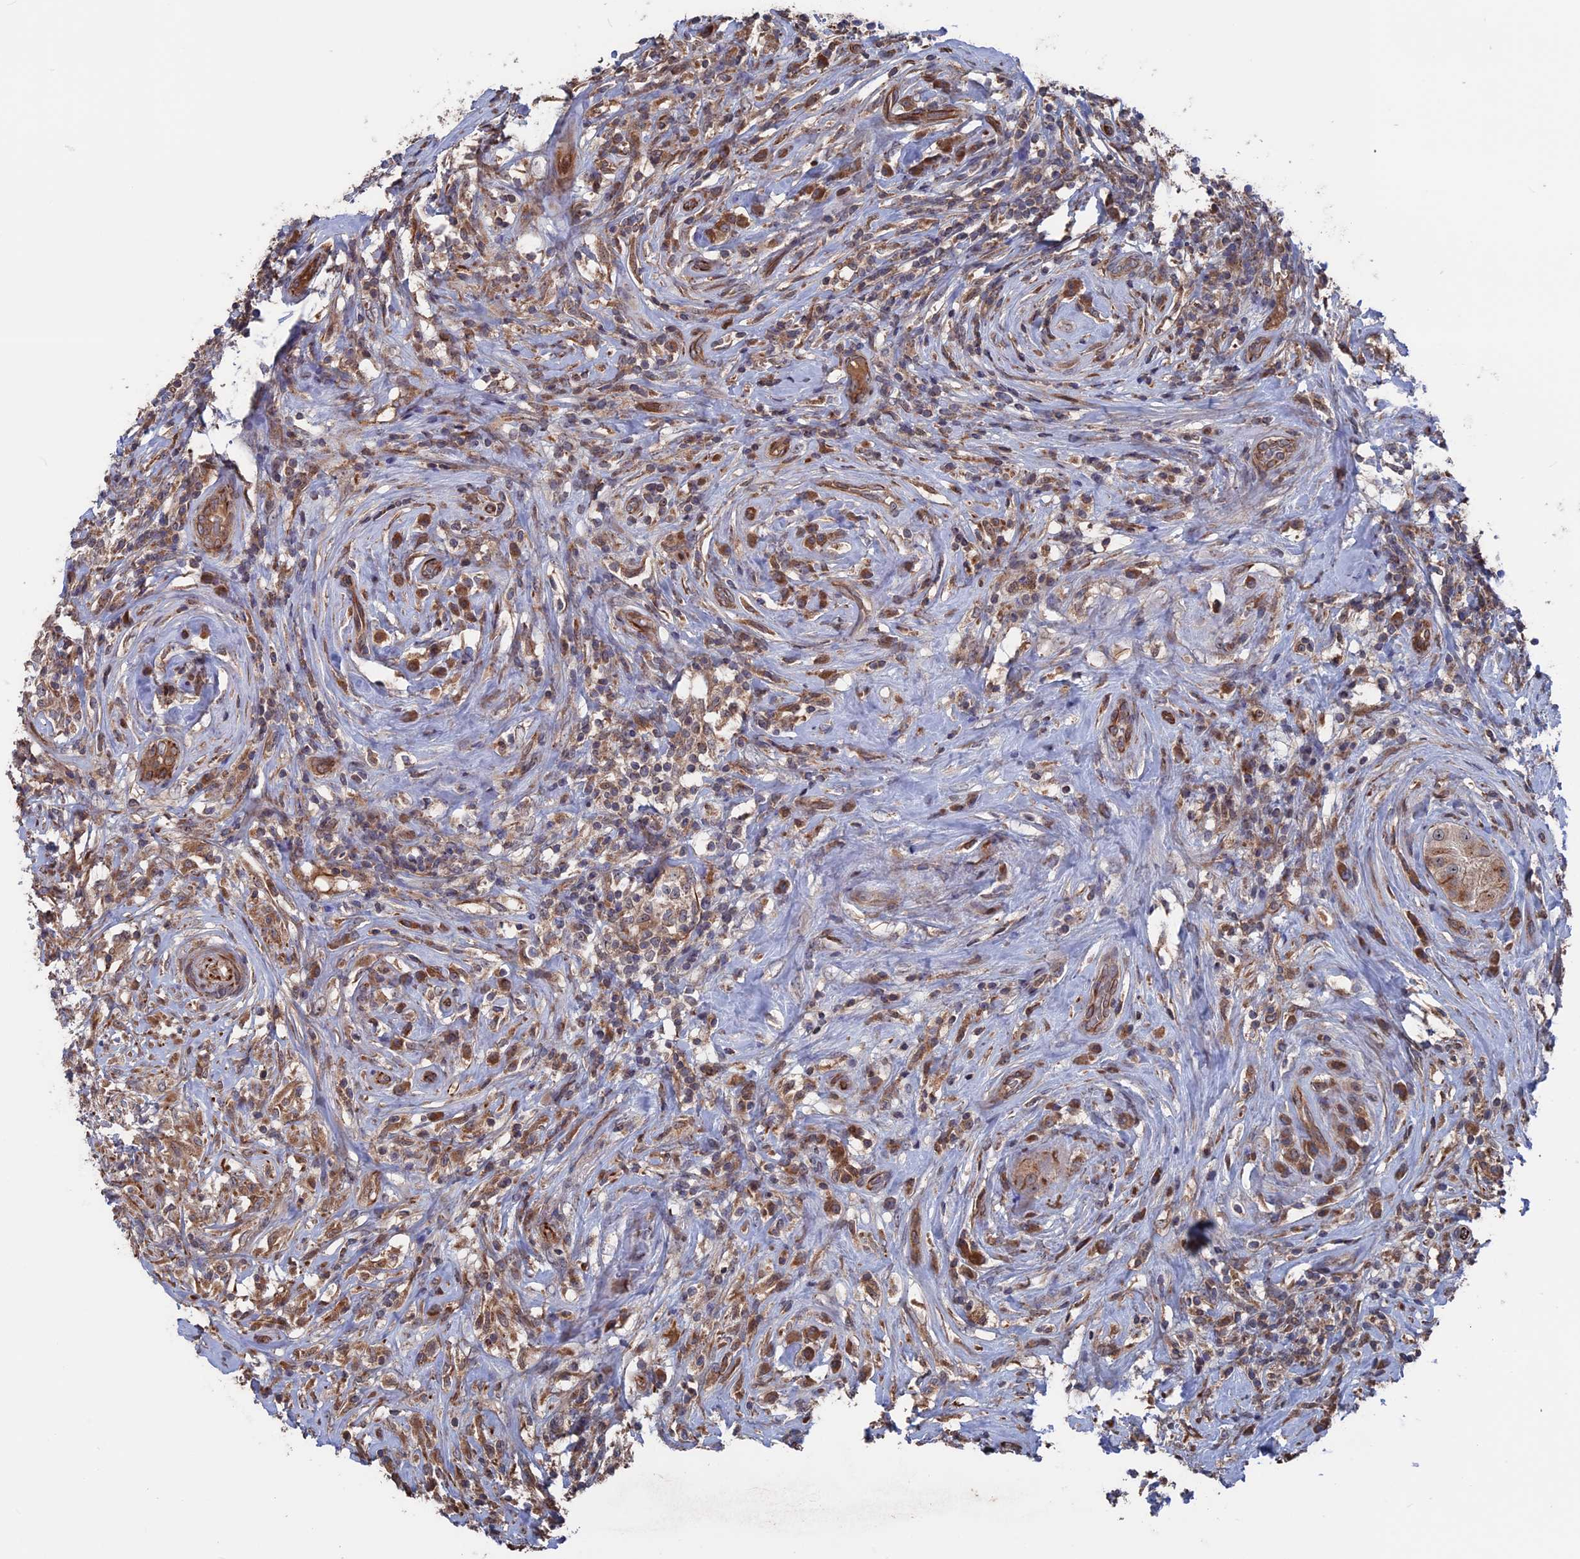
{"staining": {"intensity": "moderate", "quantity": ">75%", "location": "cytoplasmic/membranous"}, "tissue": "testis cancer", "cell_type": "Tumor cells", "image_type": "cancer", "snomed": [{"axis": "morphology", "description": "Seminoma, NOS"}, {"axis": "topography", "description": "Testis"}], "caption": "There is medium levels of moderate cytoplasmic/membranous expression in tumor cells of seminoma (testis), as demonstrated by immunohistochemical staining (brown color).", "gene": "PLA2G15", "patient": {"sex": "male", "age": 49}}